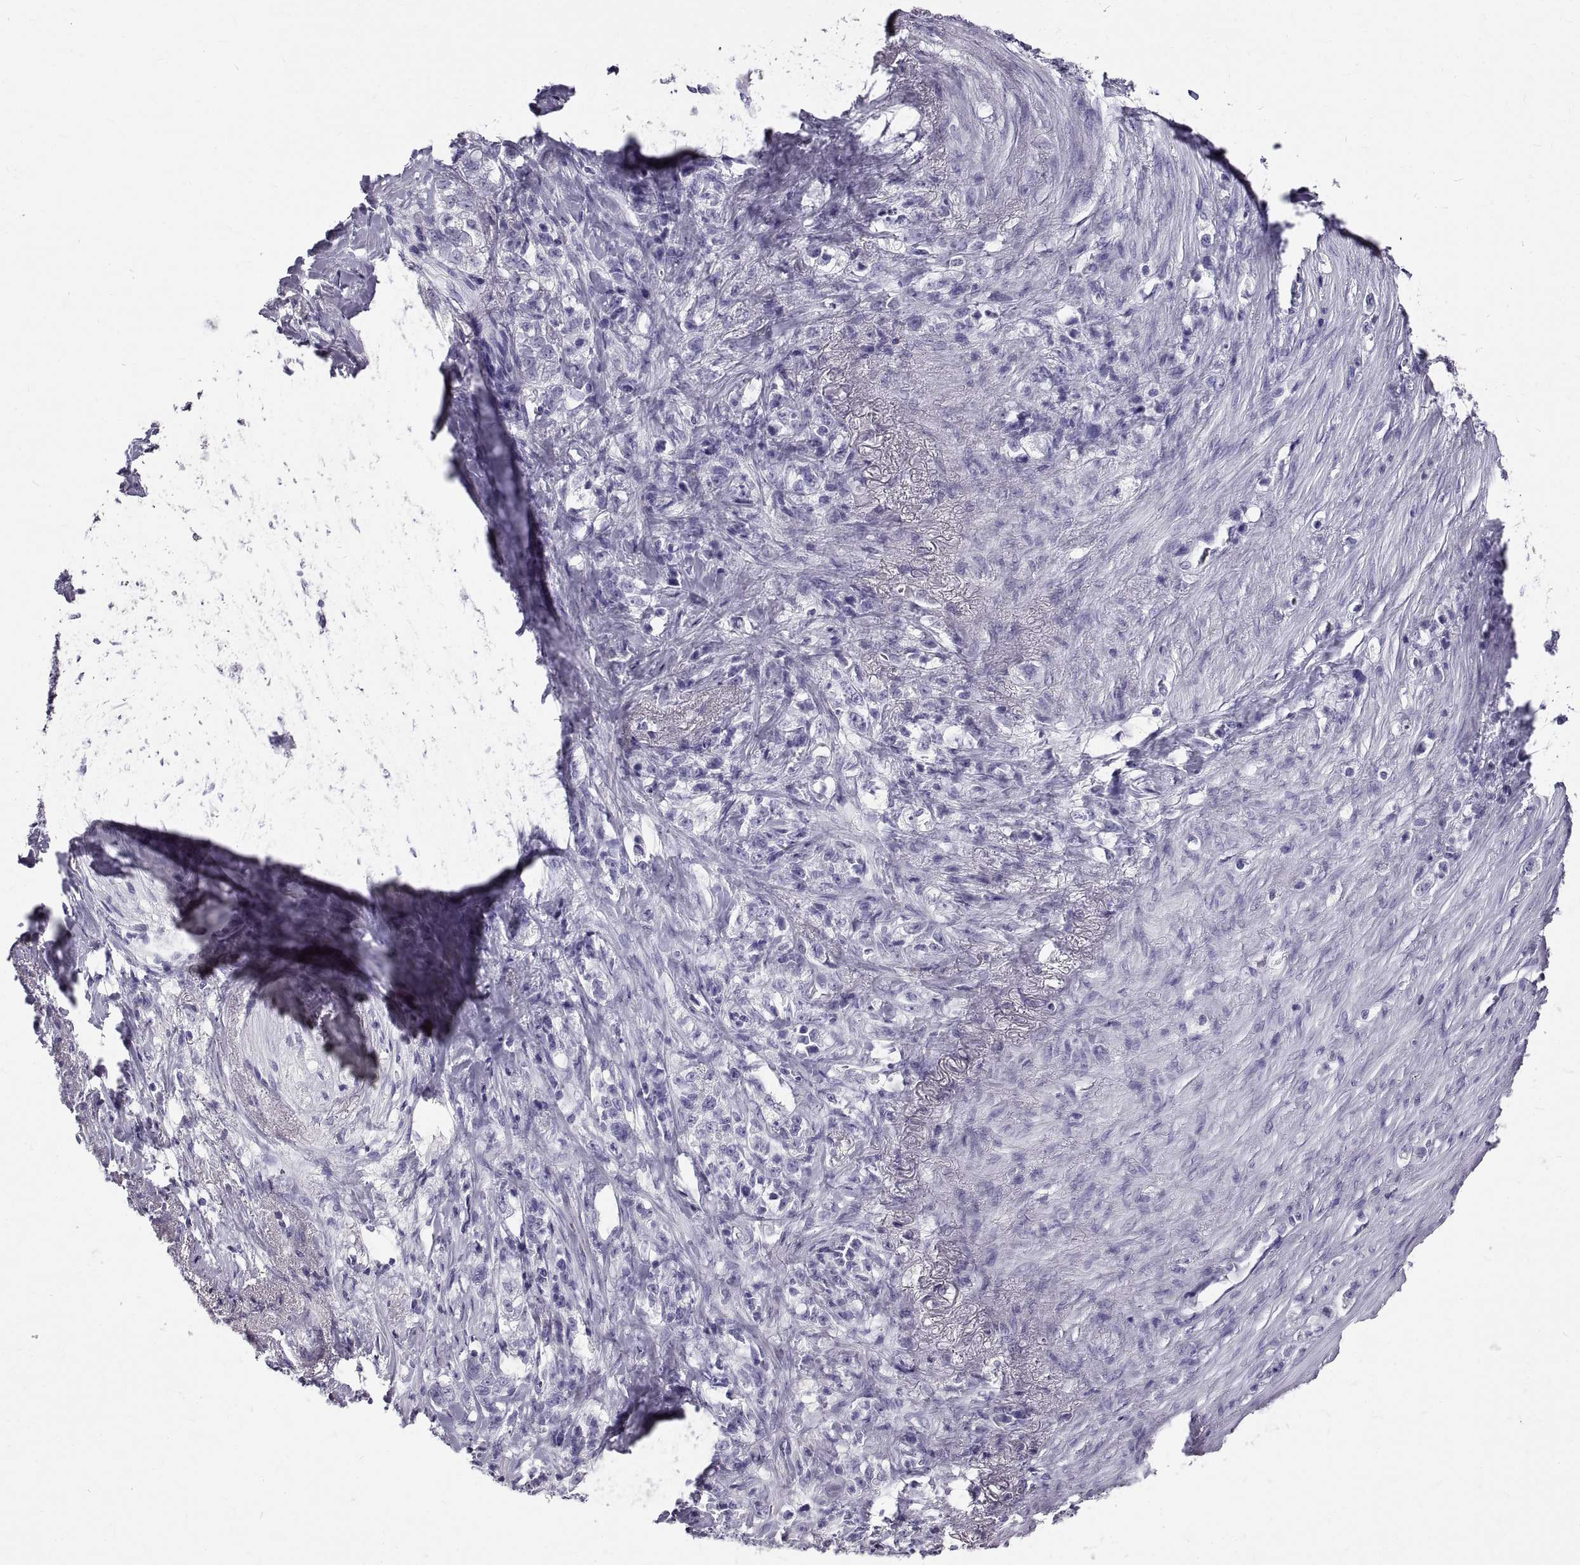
{"staining": {"intensity": "negative", "quantity": "none", "location": "none"}, "tissue": "stomach cancer", "cell_type": "Tumor cells", "image_type": "cancer", "snomed": [{"axis": "morphology", "description": "Adenocarcinoma, NOS"}, {"axis": "topography", "description": "Stomach, lower"}], "caption": "Micrograph shows no protein staining in tumor cells of stomach adenocarcinoma tissue.", "gene": "GNG12", "patient": {"sex": "male", "age": 88}}